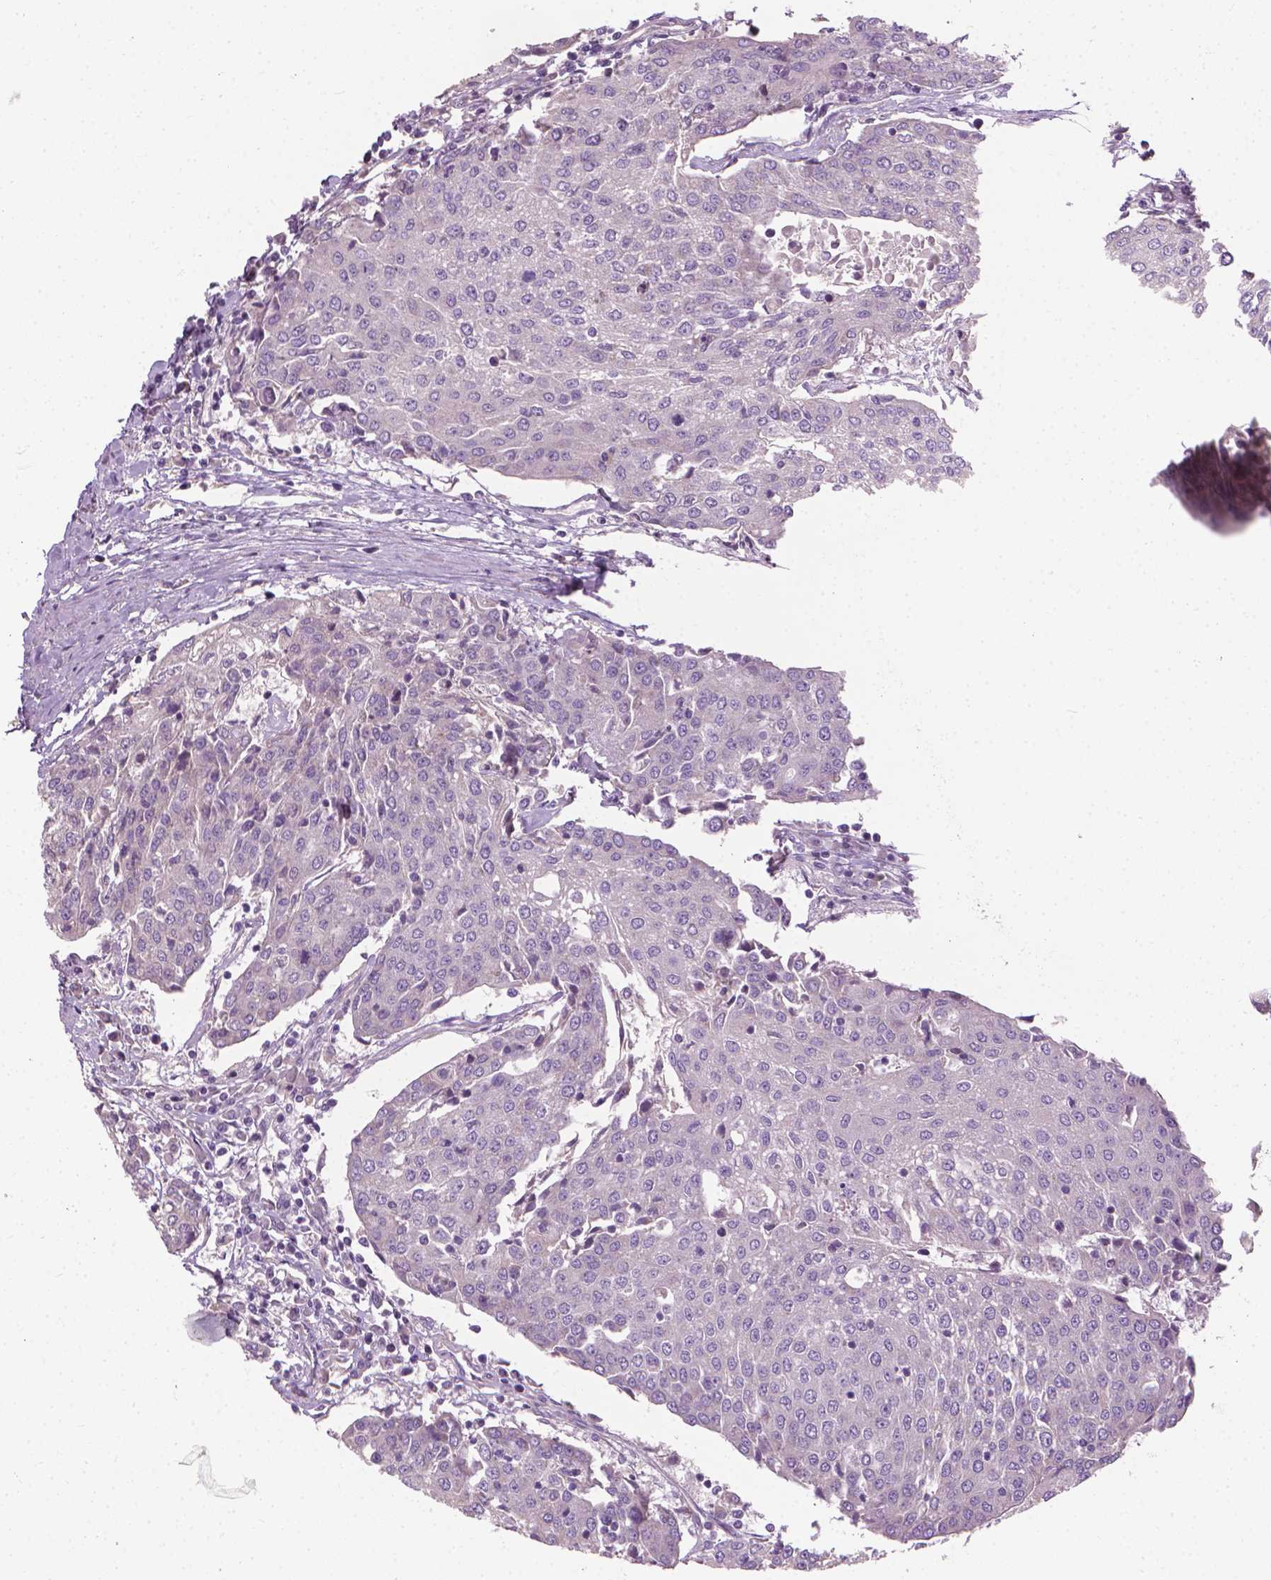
{"staining": {"intensity": "negative", "quantity": "none", "location": "none"}, "tissue": "urothelial cancer", "cell_type": "Tumor cells", "image_type": "cancer", "snomed": [{"axis": "morphology", "description": "Urothelial carcinoma, High grade"}, {"axis": "topography", "description": "Urinary bladder"}], "caption": "Immunohistochemistry of urothelial cancer displays no staining in tumor cells.", "gene": "RIIAD1", "patient": {"sex": "female", "age": 85}}